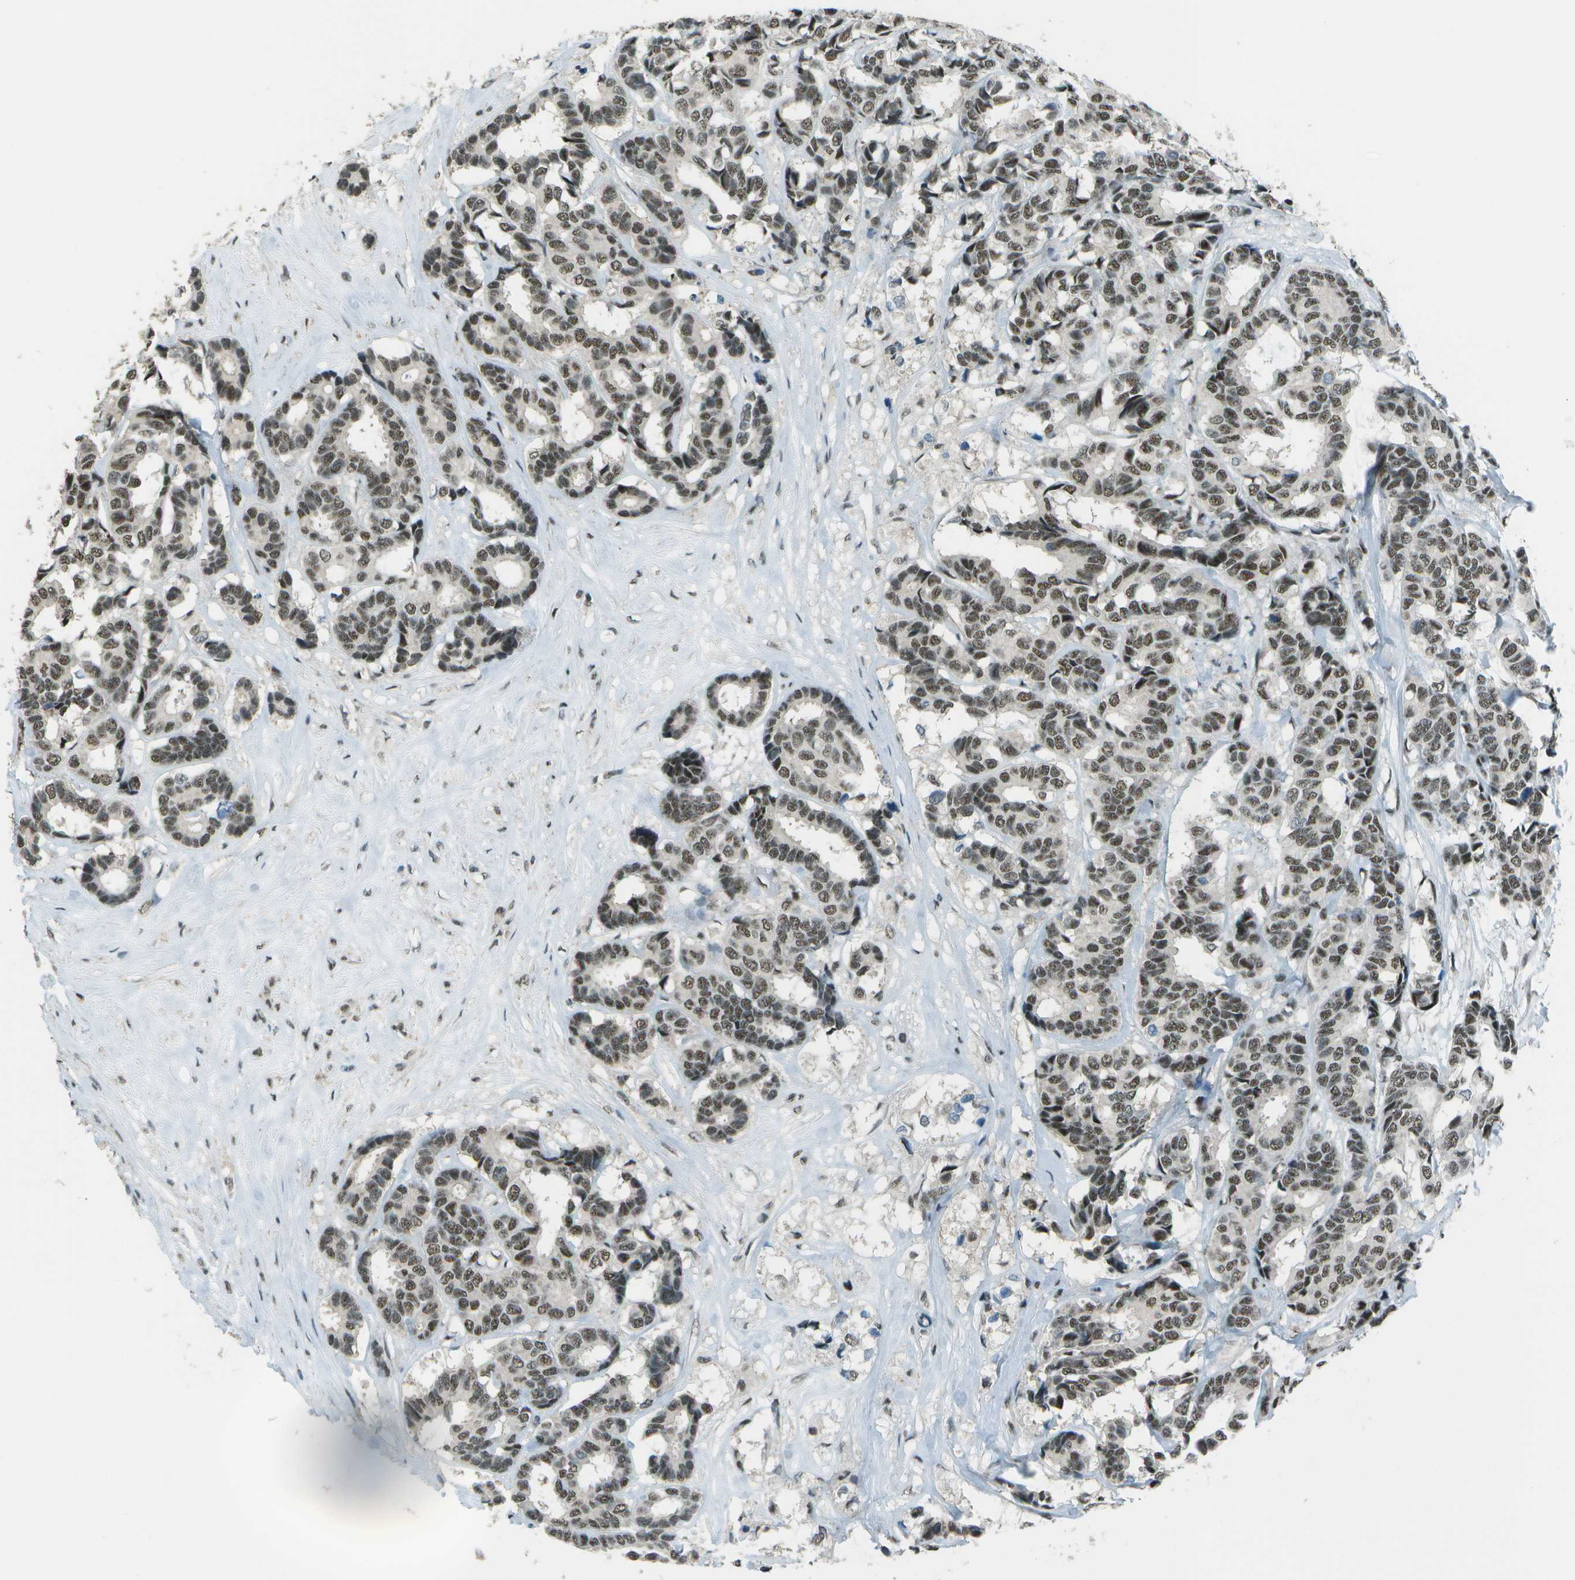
{"staining": {"intensity": "moderate", "quantity": ">75%", "location": "nuclear"}, "tissue": "breast cancer", "cell_type": "Tumor cells", "image_type": "cancer", "snomed": [{"axis": "morphology", "description": "Duct carcinoma"}, {"axis": "topography", "description": "Breast"}], "caption": "The histopathology image shows staining of invasive ductal carcinoma (breast), revealing moderate nuclear protein expression (brown color) within tumor cells.", "gene": "DEPDC1", "patient": {"sex": "female", "age": 87}}